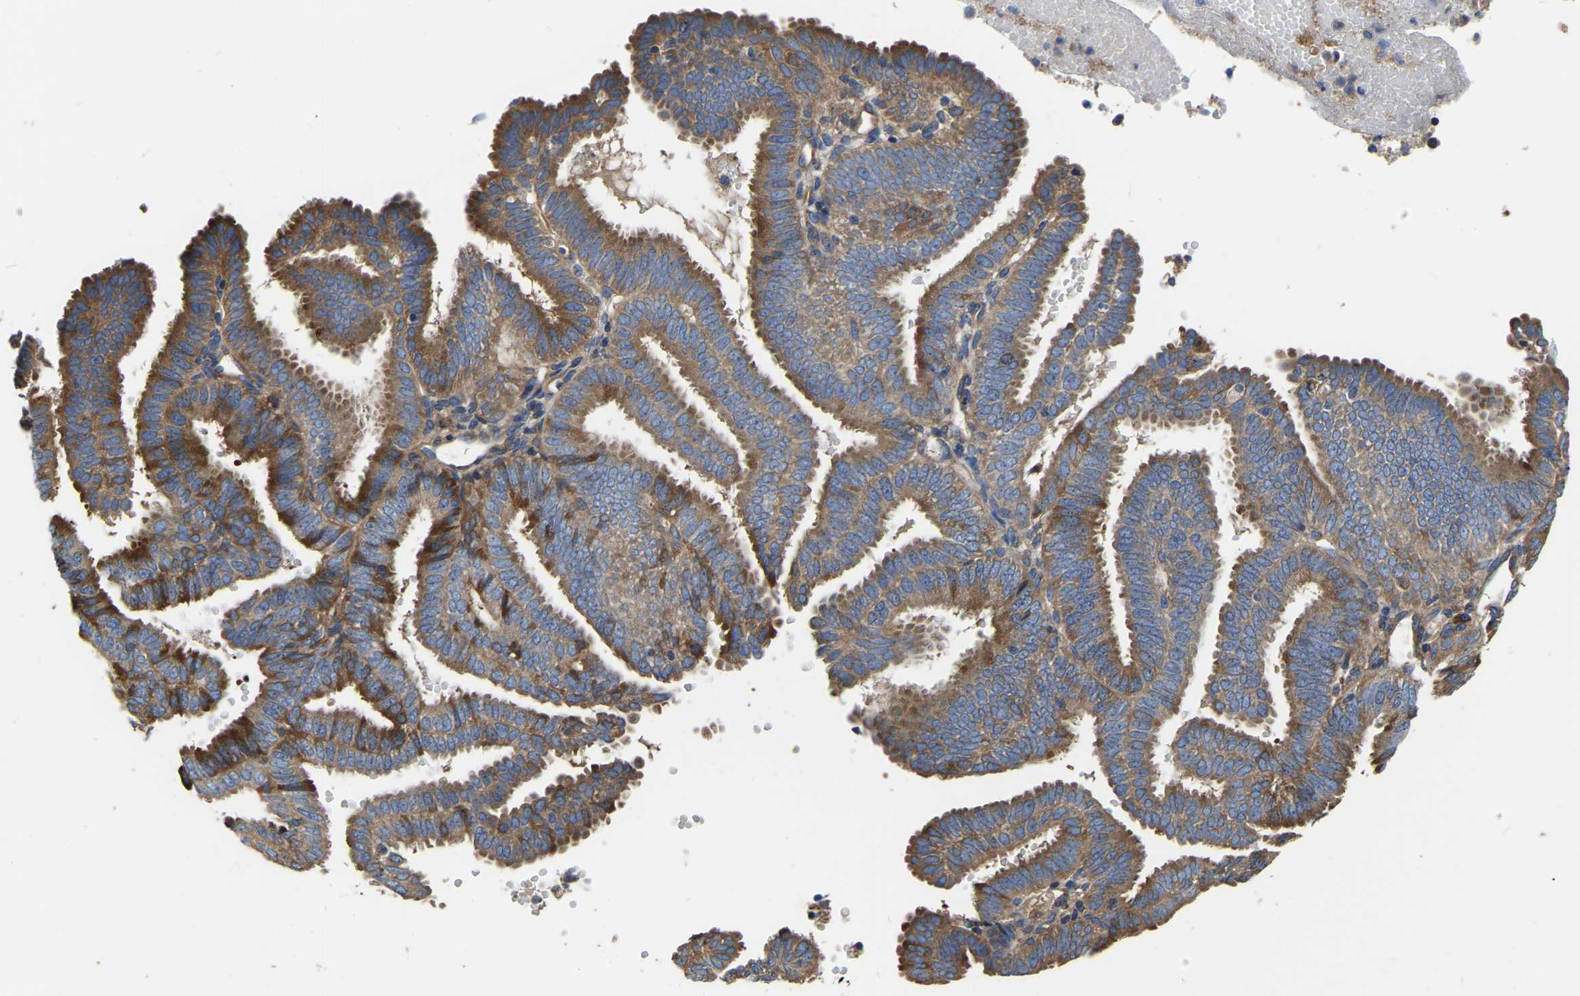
{"staining": {"intensity": "strong", "quantity": ">75%", "location": "cytoplasmic/membranous"}, "tissue": "endometrial cancer", "cell_type": "Tumor cells", "image_type": "cancer", "snomed": [{"axis": "morphology", "description": "Adenocarcinoma, NOS"}, {"axis": "topography", "description": "Endometrium"}], "caption": "Strong cytoplasmic/membranous protein expression is seen in approximately >75% of tumor cells in endometrial cancer (adenocarcinoma).", "gene": "GARS1", "patient": {"sex": "female", "age": 58}}